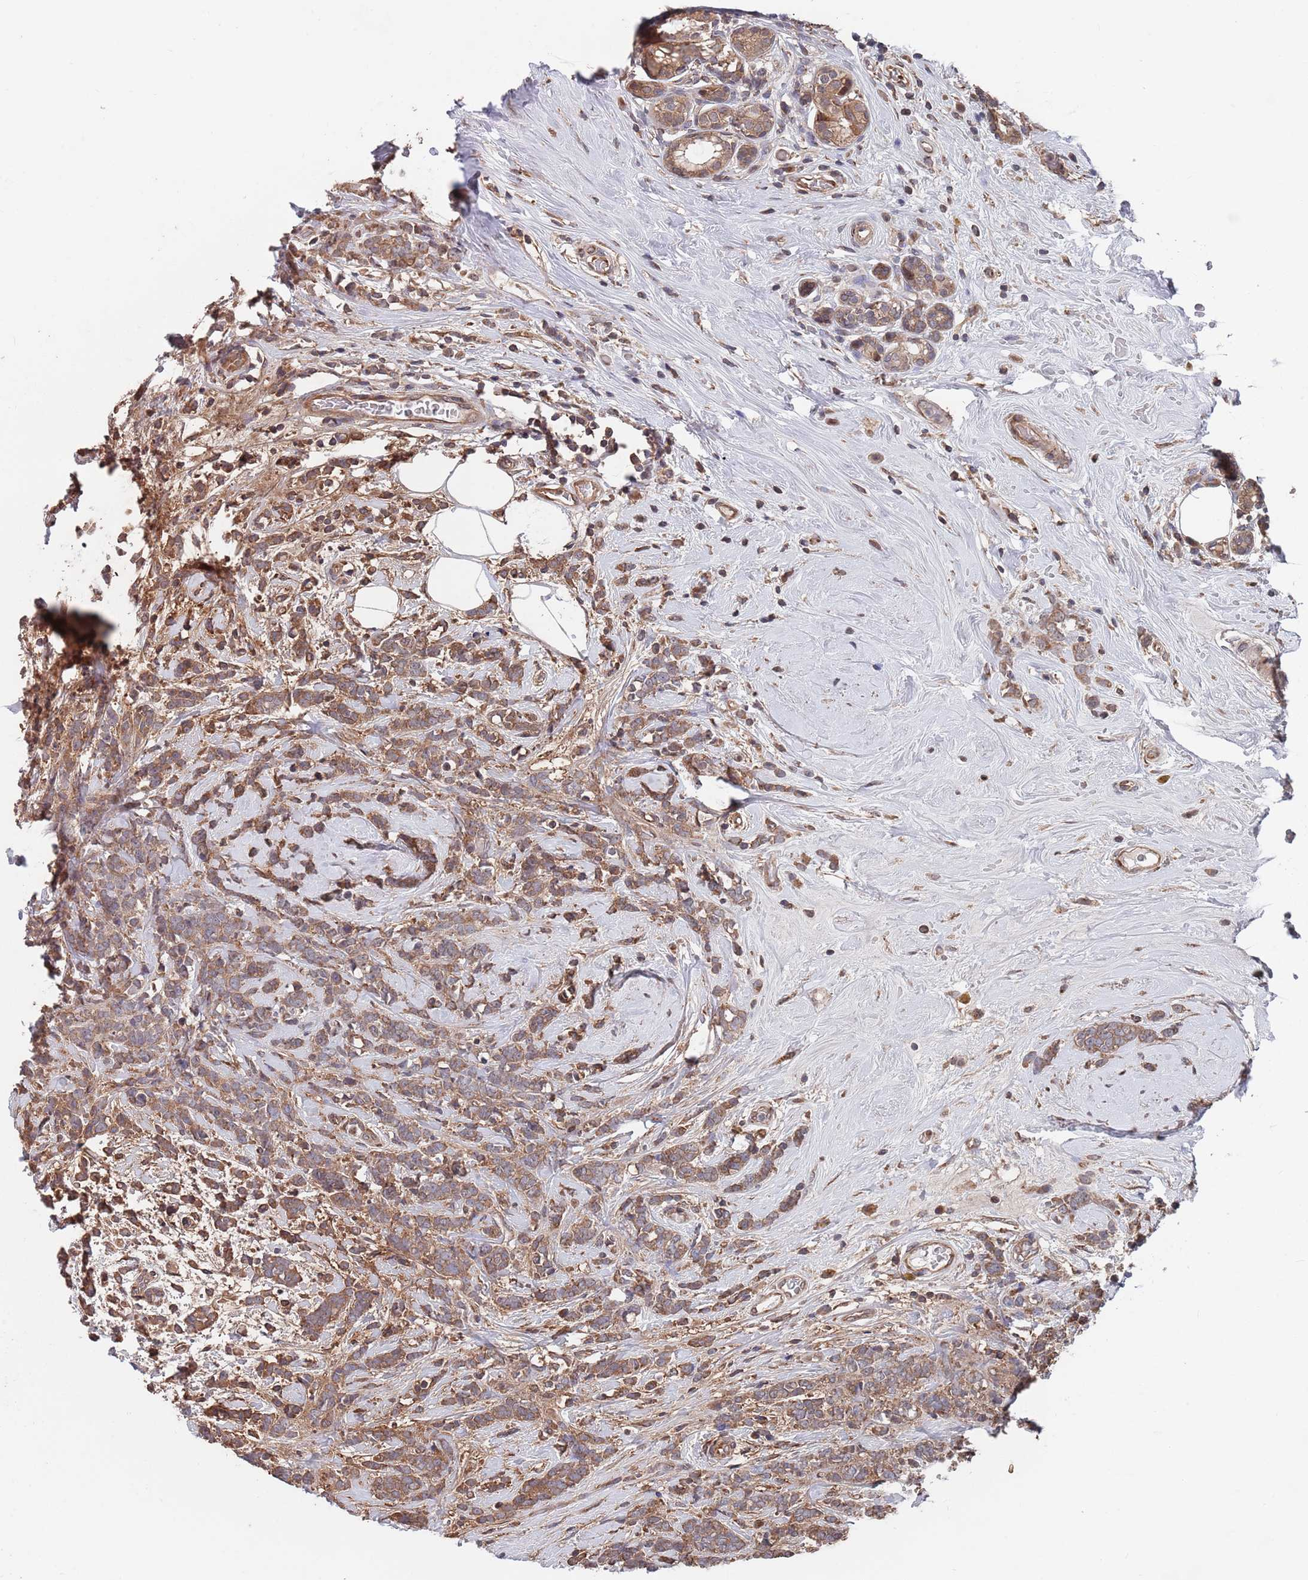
{"staining": {"intensity": "moderate", "quantity": ">75%", "location": "cytoplasmic/membranous"}, "tissue": "breast cancer", "cell_type": "Tumor cells", "image_type": "cancer", "snomed": [{"axis": "morphology", "description": "Lobular carcinoma"}, {"axis": "topography", "description": "Breast"}], "caption": "A photomicrograph of human breast cancer stained for a protein shows moderate cytoplasmic/membranous brown staining in tumor cells. (DAB IHC, brown staining for protein, blue staining for nuclei).", "gene": "UNC45A", "patient": {"sex": "female", "age": 58}}